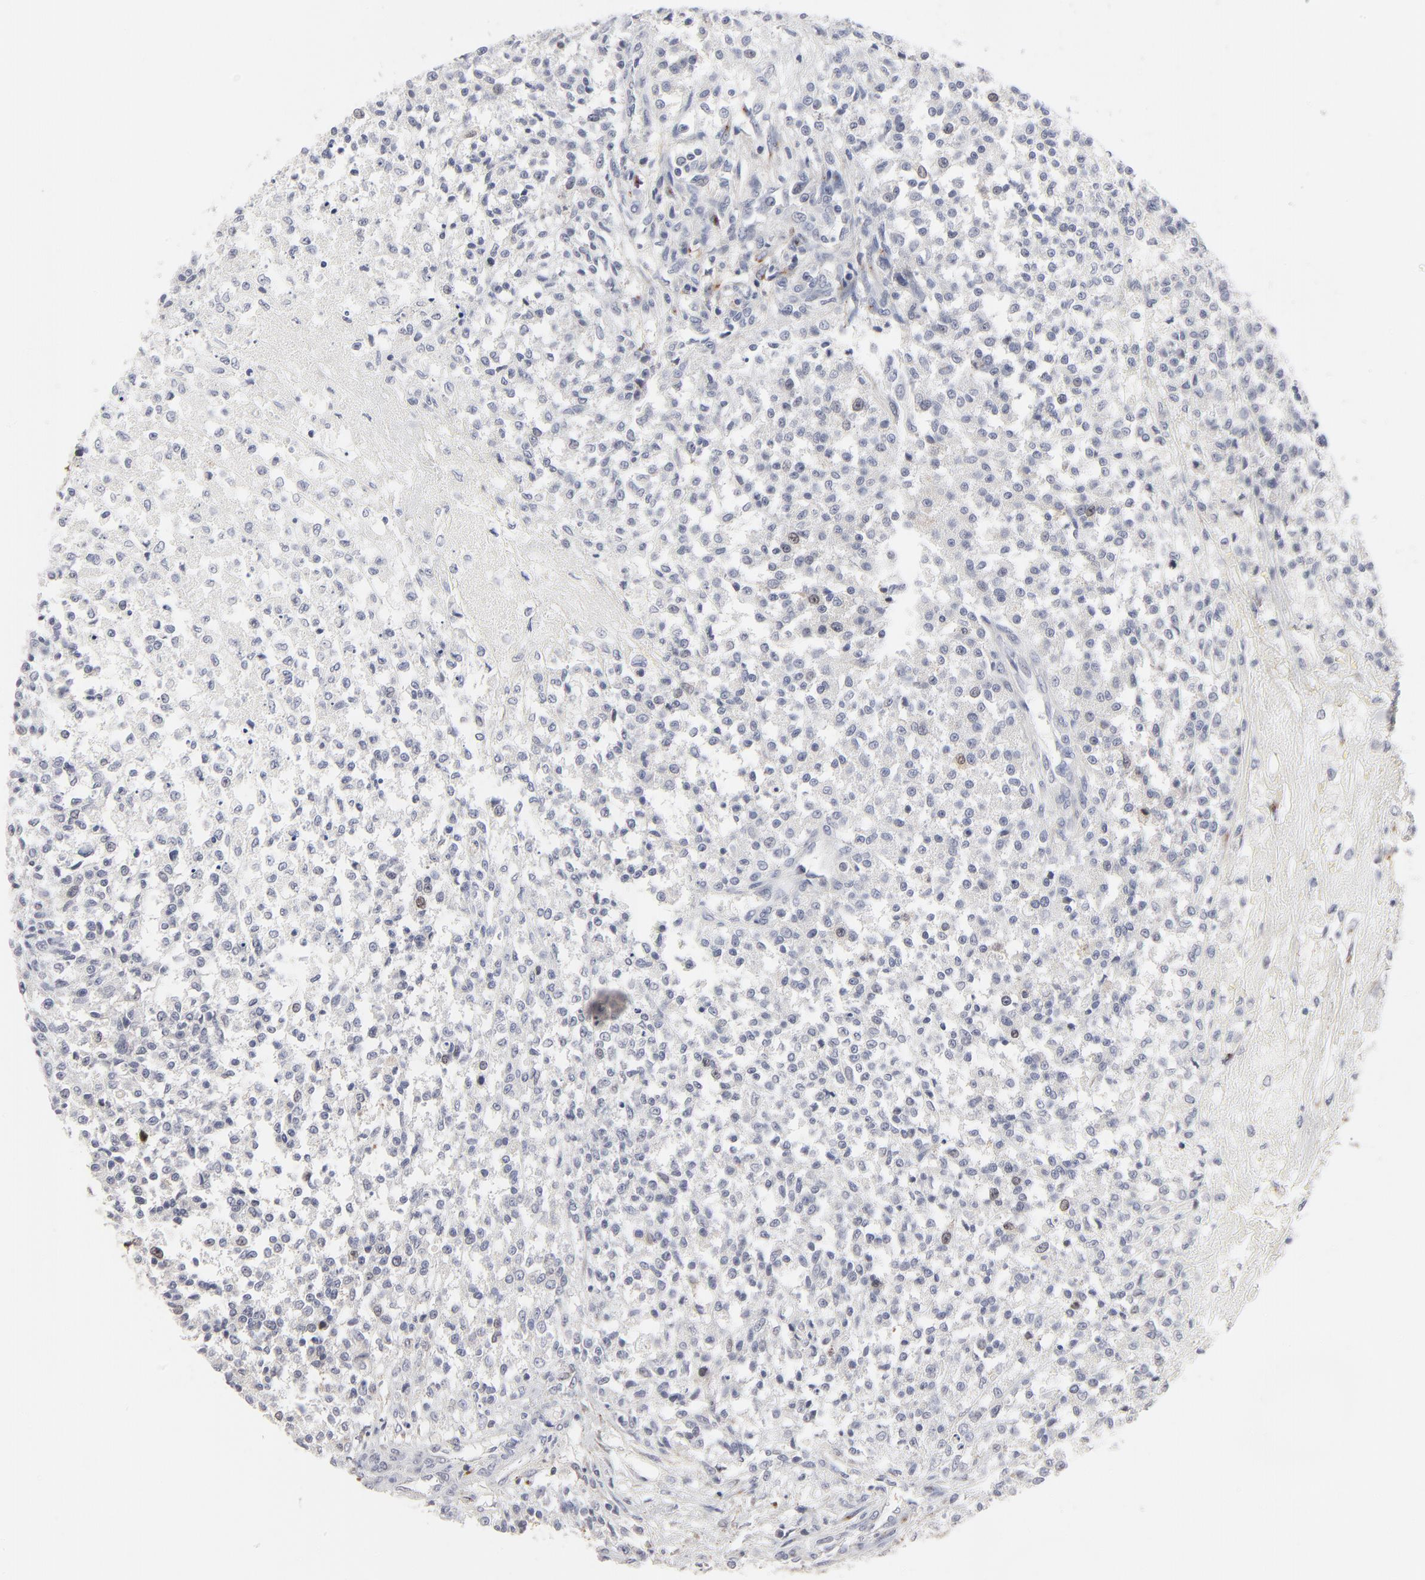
{"staining": {"intensity": "weak", "quantity": "<25%", "location": "nuclear"}, "tissue": "testis cancer", "cell_type": "Tumor cells", "image_type": "cancer", "snomed": [{"axis": "morphology", "description": "Seminoma, NOS"}, {"axis": "topography", "description": "Testis"}], "caption": "Tumor cells are negative for protein expression in human seminoma (testis).", "gene": "AURKA", "patient": {"sex": "male", "age": 59}}